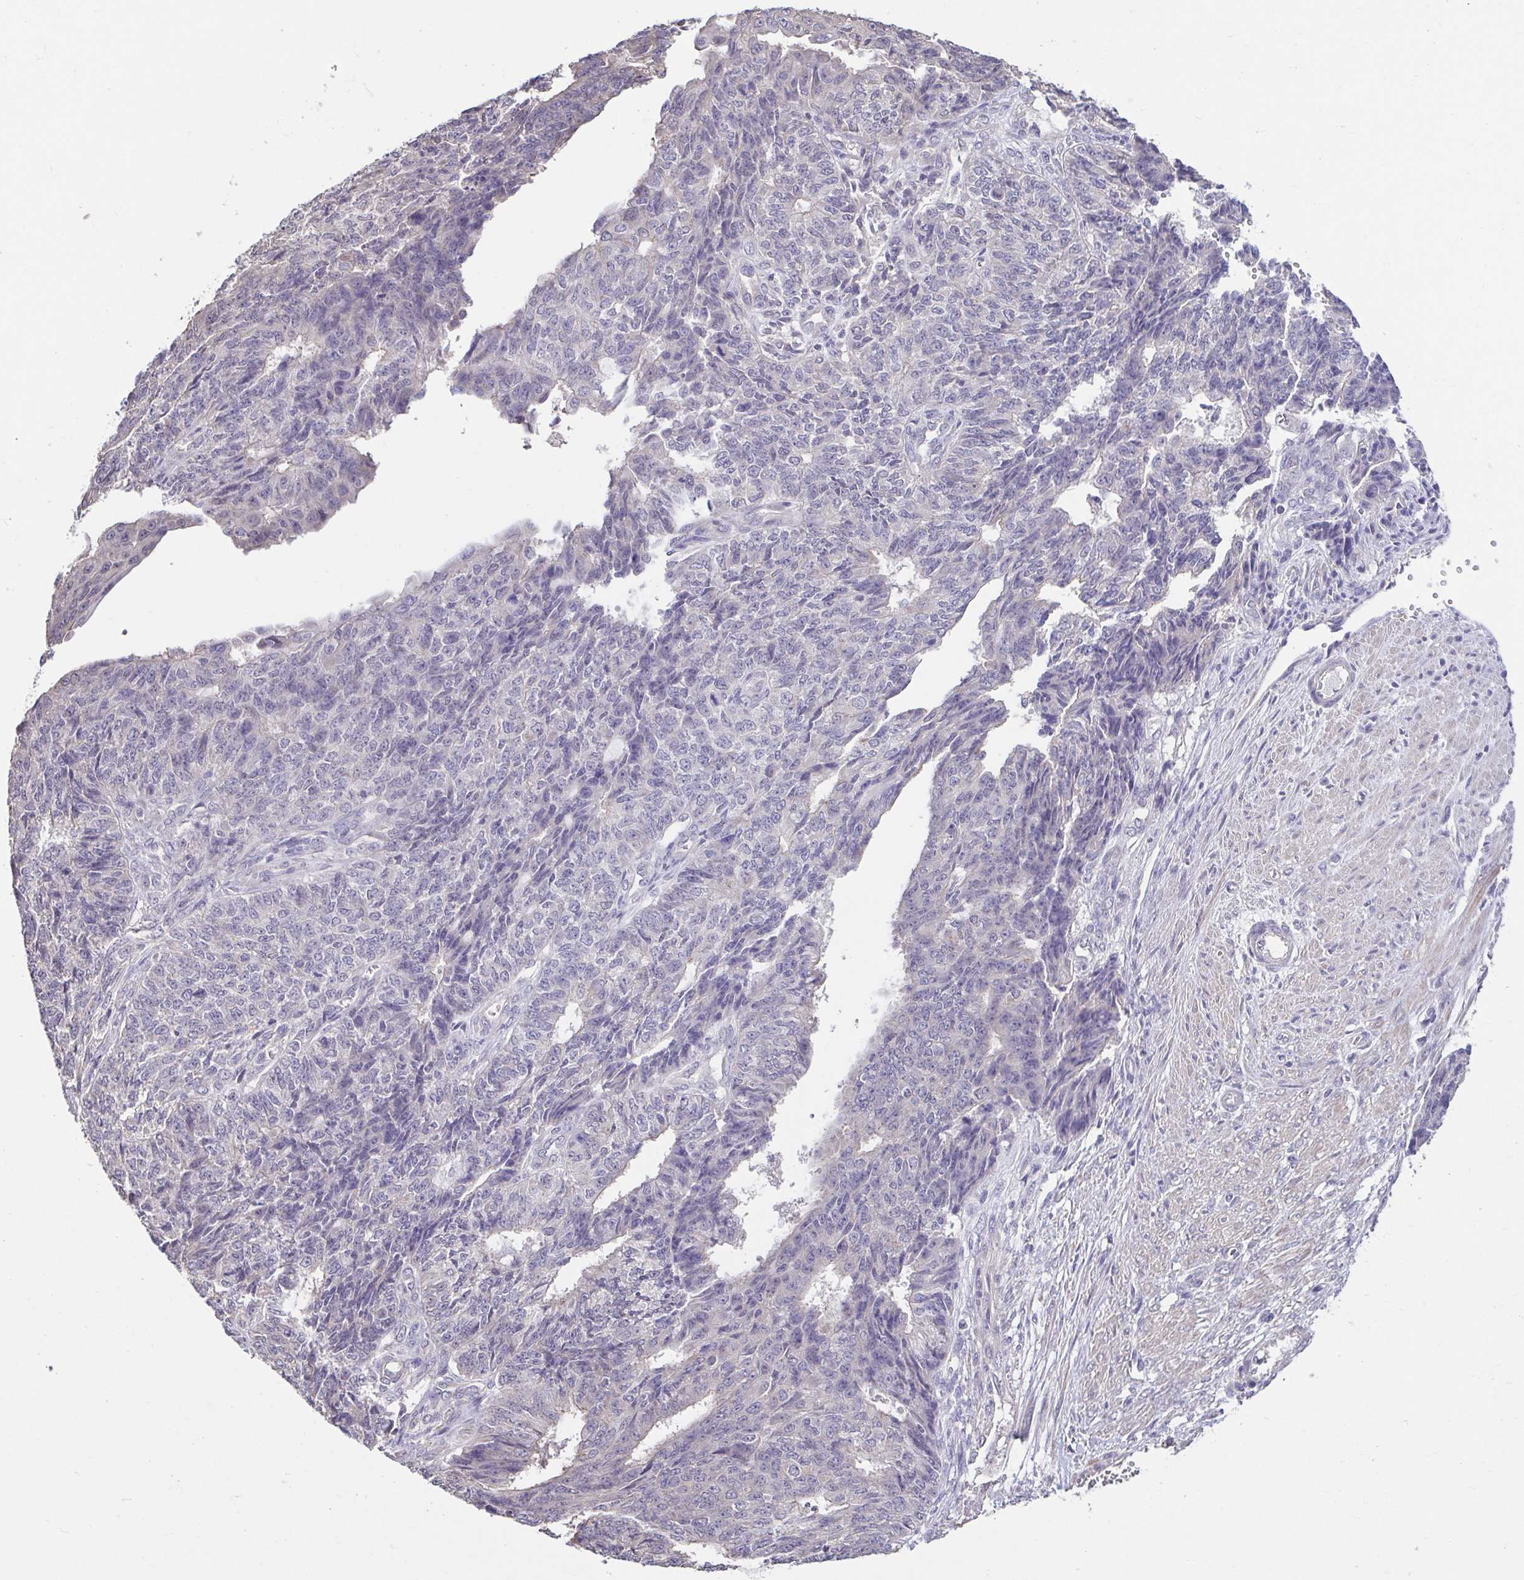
{"staining": {"intensity": "negative", "quantity": "none", "location": "none"}, "tissue": "endometrial cancer", "cell_type": "Tumor cells", "image_type": "cancer", "snomed": [{"axis": "morphology", "description": "Adenocarcinoma, NOS"}, {"axis": "topography", "description": "Endometrium"}], "caption": "Protein analysis of endometrial cancer (adenocarcinoma) displays no significant staining in tumor cells.", "gene": "ACTRT2", "patient": {"sex": "female", "age": 32}}